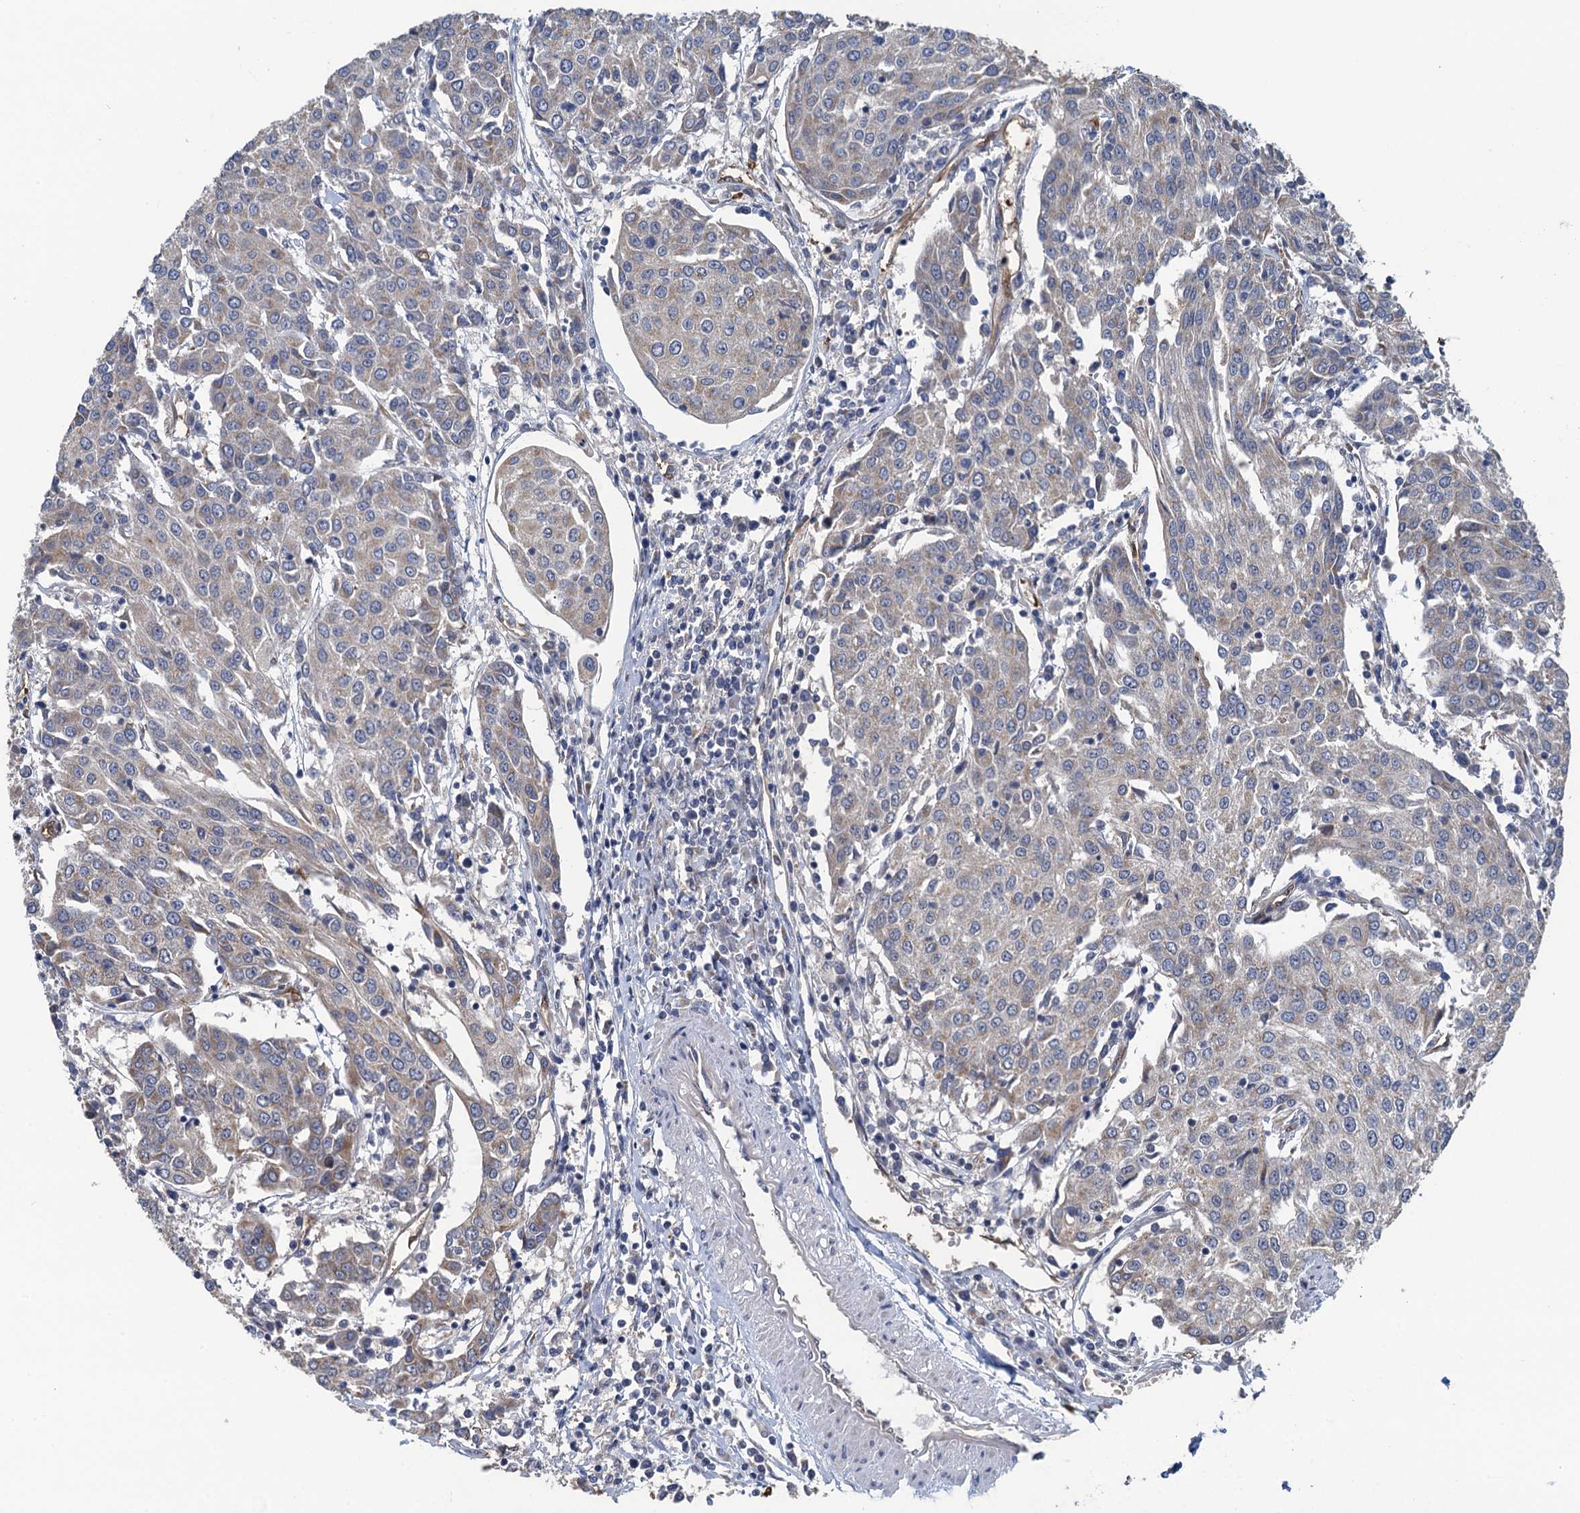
{"staining": {"intensity": "weak", "quantity": "<25%", "location": "cytoplasmic/membranous"}, "tissue": "urothelial cancer", "cell_type": "Tumor cells", "image_type": "cancer", "snomed": [{"axis": "morphology", "description": "Urothelial carcinoma, High grade"}, {"axis": "topography", "description": "Urinary bladder"}], "caption": "There is no significant expression in tumor cells of urothelial cancer.", "gene": "KBTBD8", "patient": {"sex": "female", "age": 85}}